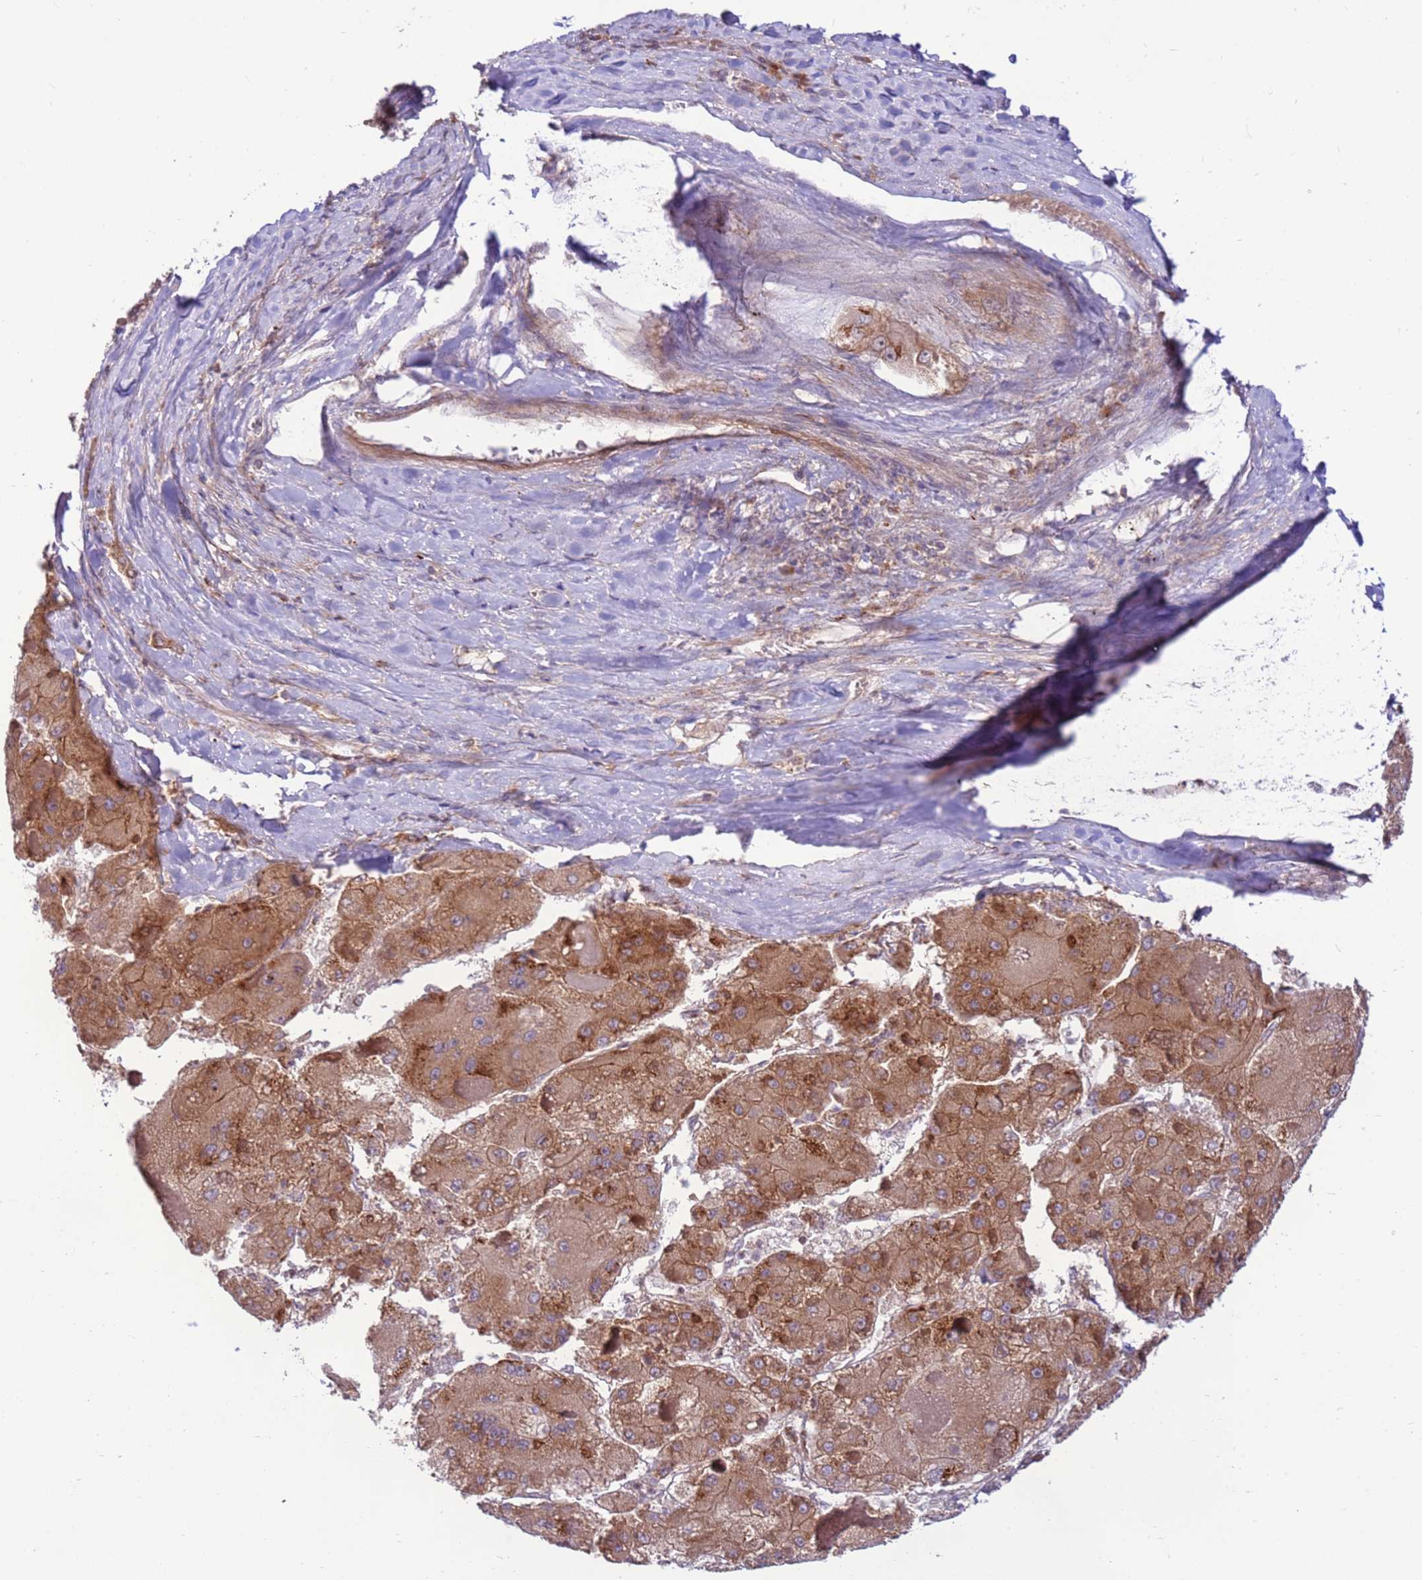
{"staining": {"intensity": "moderate", "quantity": ">75%", "location": "cytoplasmic/membranous"}, "tissue": "liver cancer", "cell_type": "Tumor cells", "image_type": "cancer", "snomed": [{"axis": "morphology", "description": "Carcinoma, Hepatocellular, NOS"}, {"axis": "topography", "description": "Liver"}], "caption": "Immunohistochemistry (DAB) staining of human liver cancer (hepatocellular carcinoma) shows moderate cytoplasmic/membranous protein positivity in approximately >75% of tumor cells. (DAB IHC with brightfield microscopy, high magnification).", "gene": "DDX19B", "patient": {"sex": "female", "age": 73}}